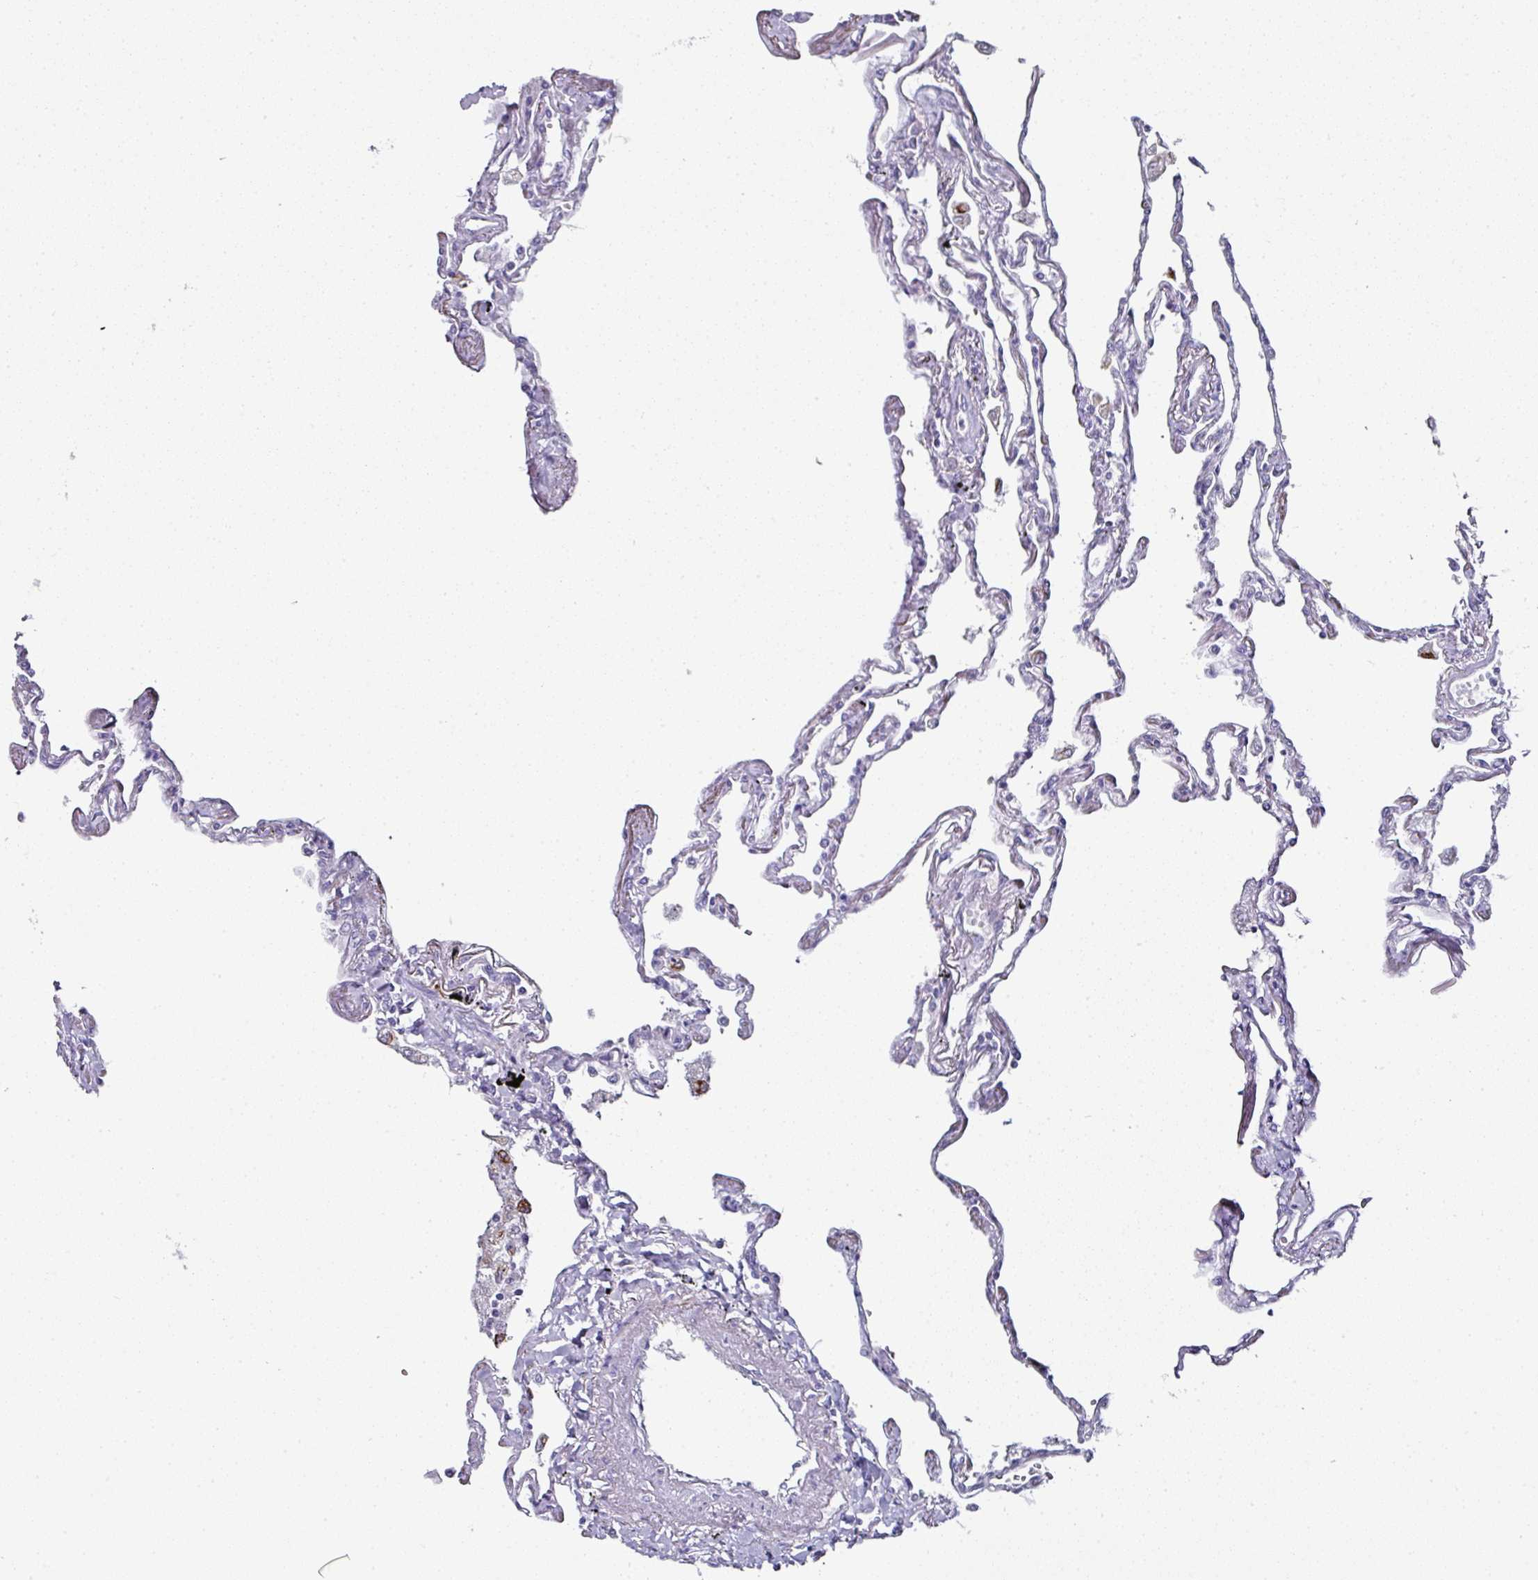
{"staining": {"intensity": "strong", "quantity": "<25%", "location": "cytoplasmic/membranous"}, "tissue": "lung", "cell_type": "Alveolar cells", "image_type": "normal", "snomed": [{"axis": "morphology", "description": "Normal tissue, NOS"}, {"axis": "topography", "description": "Lung"}], "caption": "A brown stain highlights strong cytoplasmic/membranous positivity of a protein in alveolar cells of benign human lung. (DAB (3,3'-diaminobenzidine) IHC with brightfield microscopy, high magnification).", "gene": "TMPRSS9", "patient": {"sex": "female", "age": 67}}